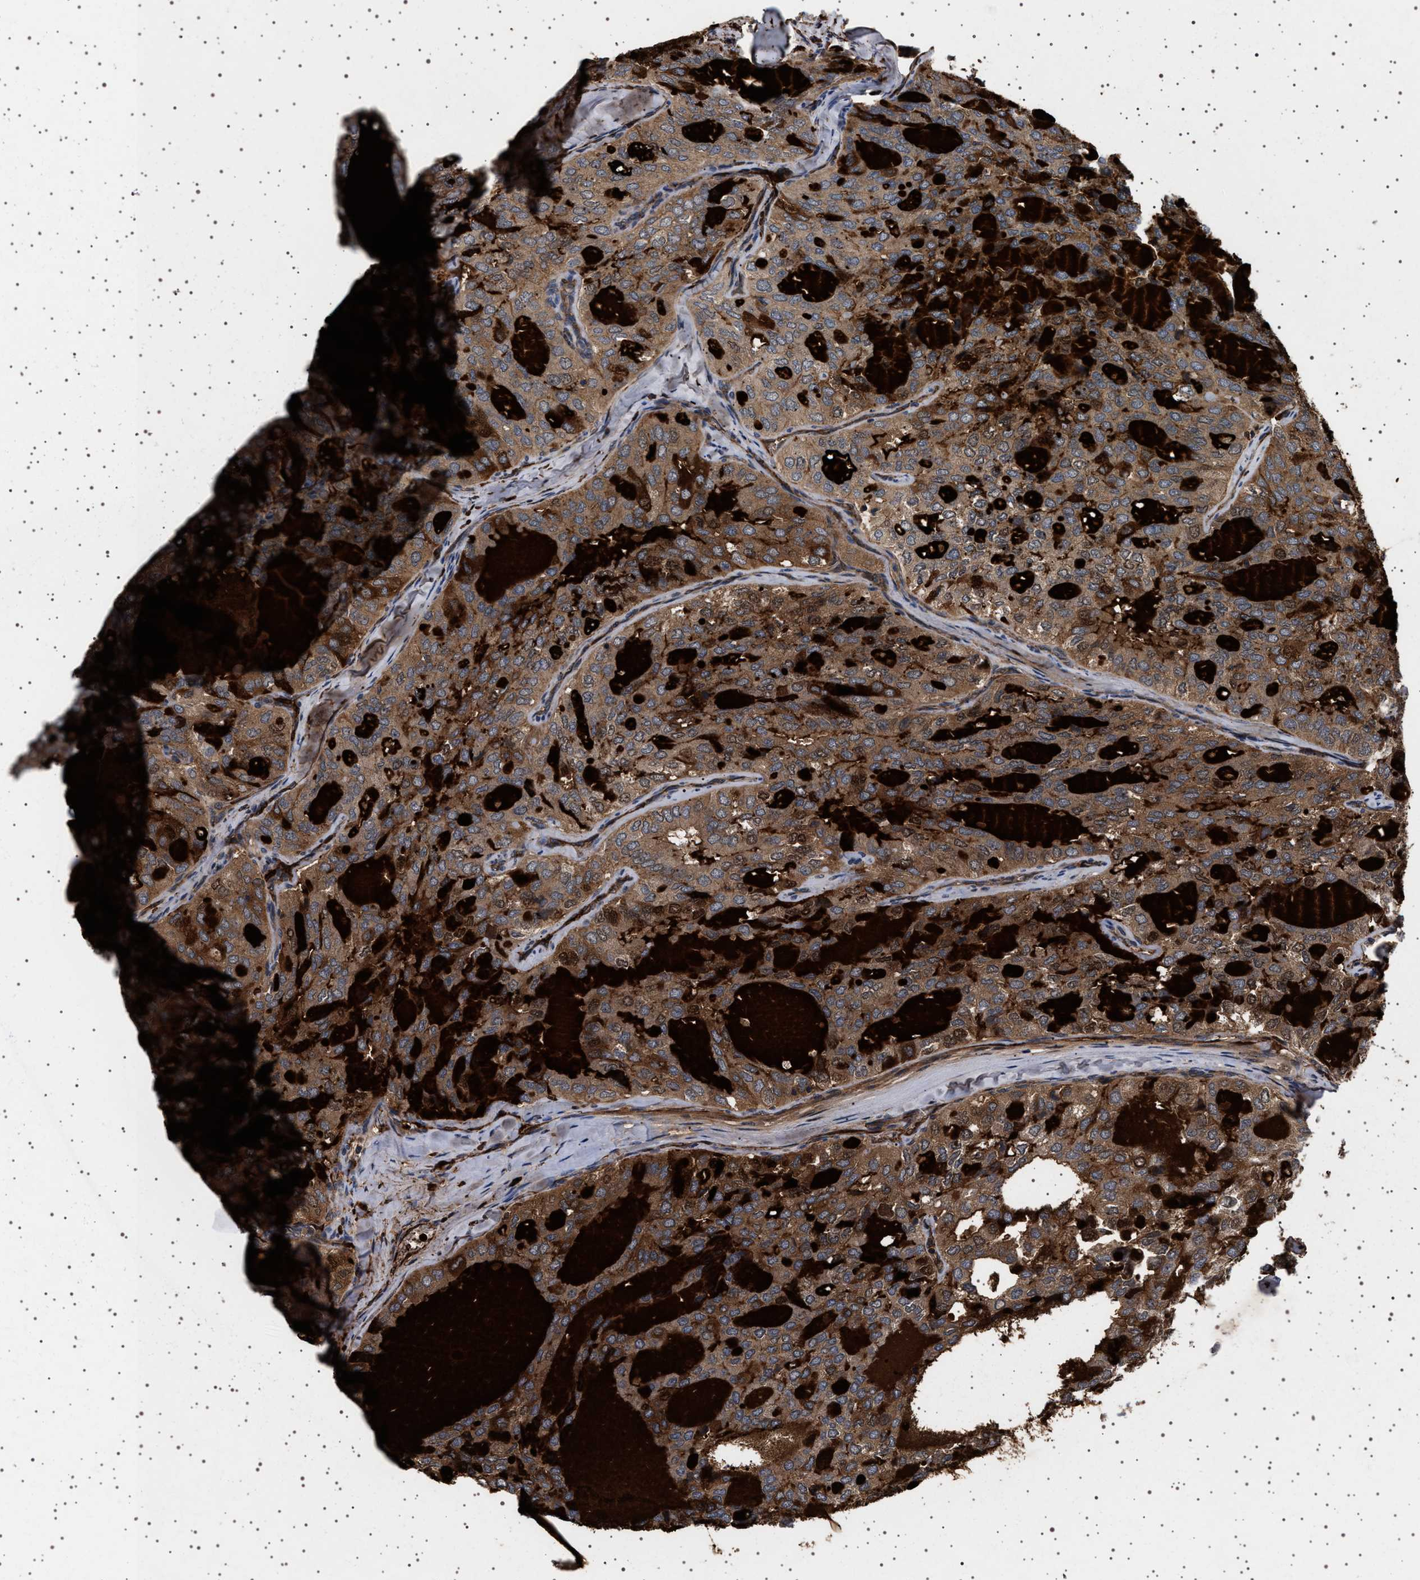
{"staining": {"intensity": "moderate", "quantity": ">75%", "location": "cytoplasmic/membranous"}, "tissue": "thyroid cancer", "cell_type": "Tumor cells", "image_type": "cancer", "snomed": [{"axis": "morphology", "description": "Follicular adenoma carcinoma, NOS"}, {"axis": "topography", "description": "Thyroid gland"}], "caption": "Immunohistochemical staining of human thyroid cancer shows medium levels of moderate cytoplasmic/membranous protein expression in approximately >75% of tumor cells.", "gene": "FICD", "patient": {"sex": "male", "age": 75}}